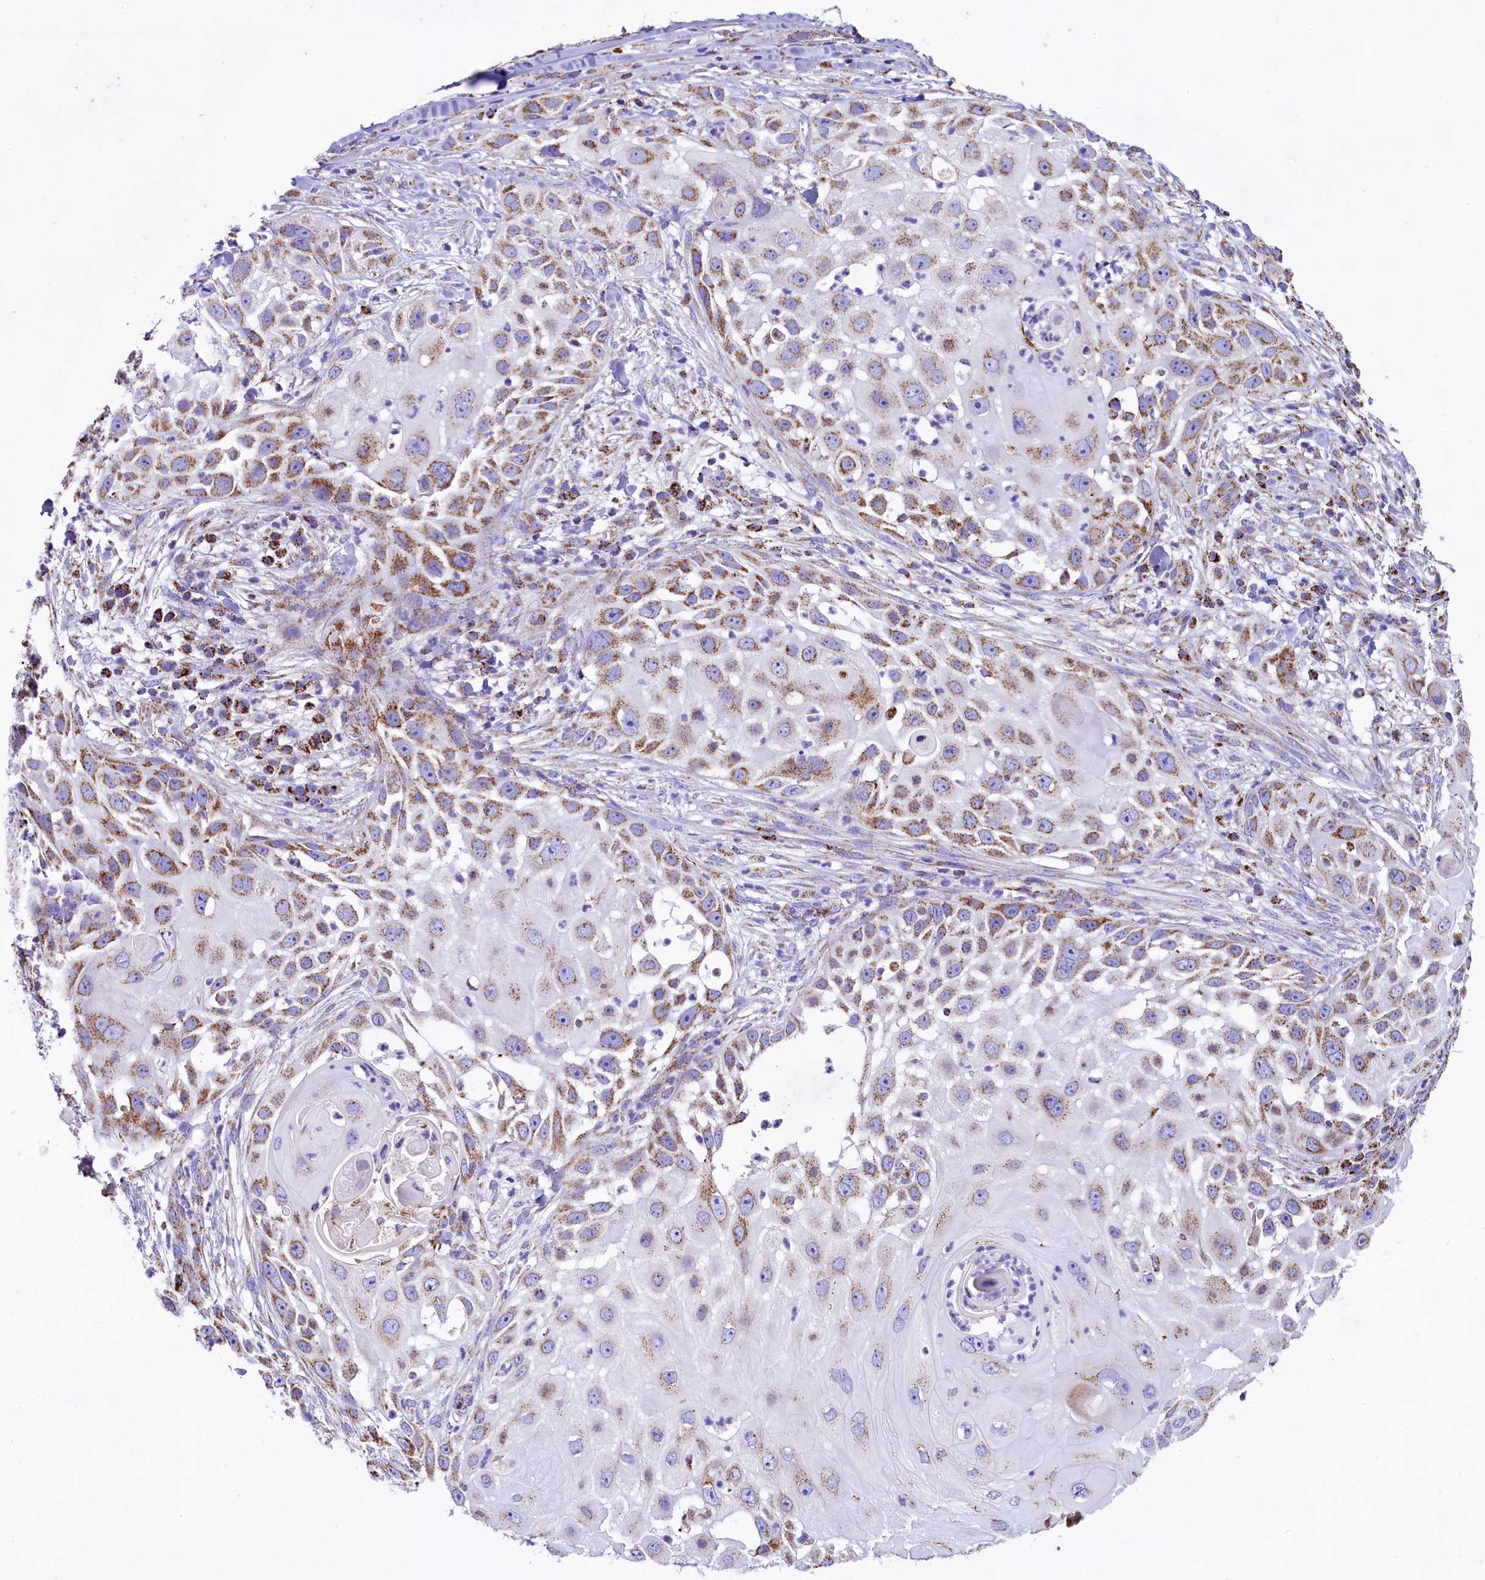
{"staining": {"intensity": "moderate", "quantity": ">75%", "location": "cytoplasmic/membranous"}, "tissue": "skin cancer", "cell_type": "Tumor cells", "image_type": "cancer", "snomed": [{"axis": "morphology", "description": "Squamous cell carcinoma, NOS"}, {"axis": "topography", "description": "Skin"}], "caption": "Squamous cell carcinoma (skin) stained with a brown dye exhibits moderate cytoplasmic/membranous positive staining in approximately >75% of tumor cells.", "gene": "IDH3A", "patient": {"sex": "female", "age": 44}}